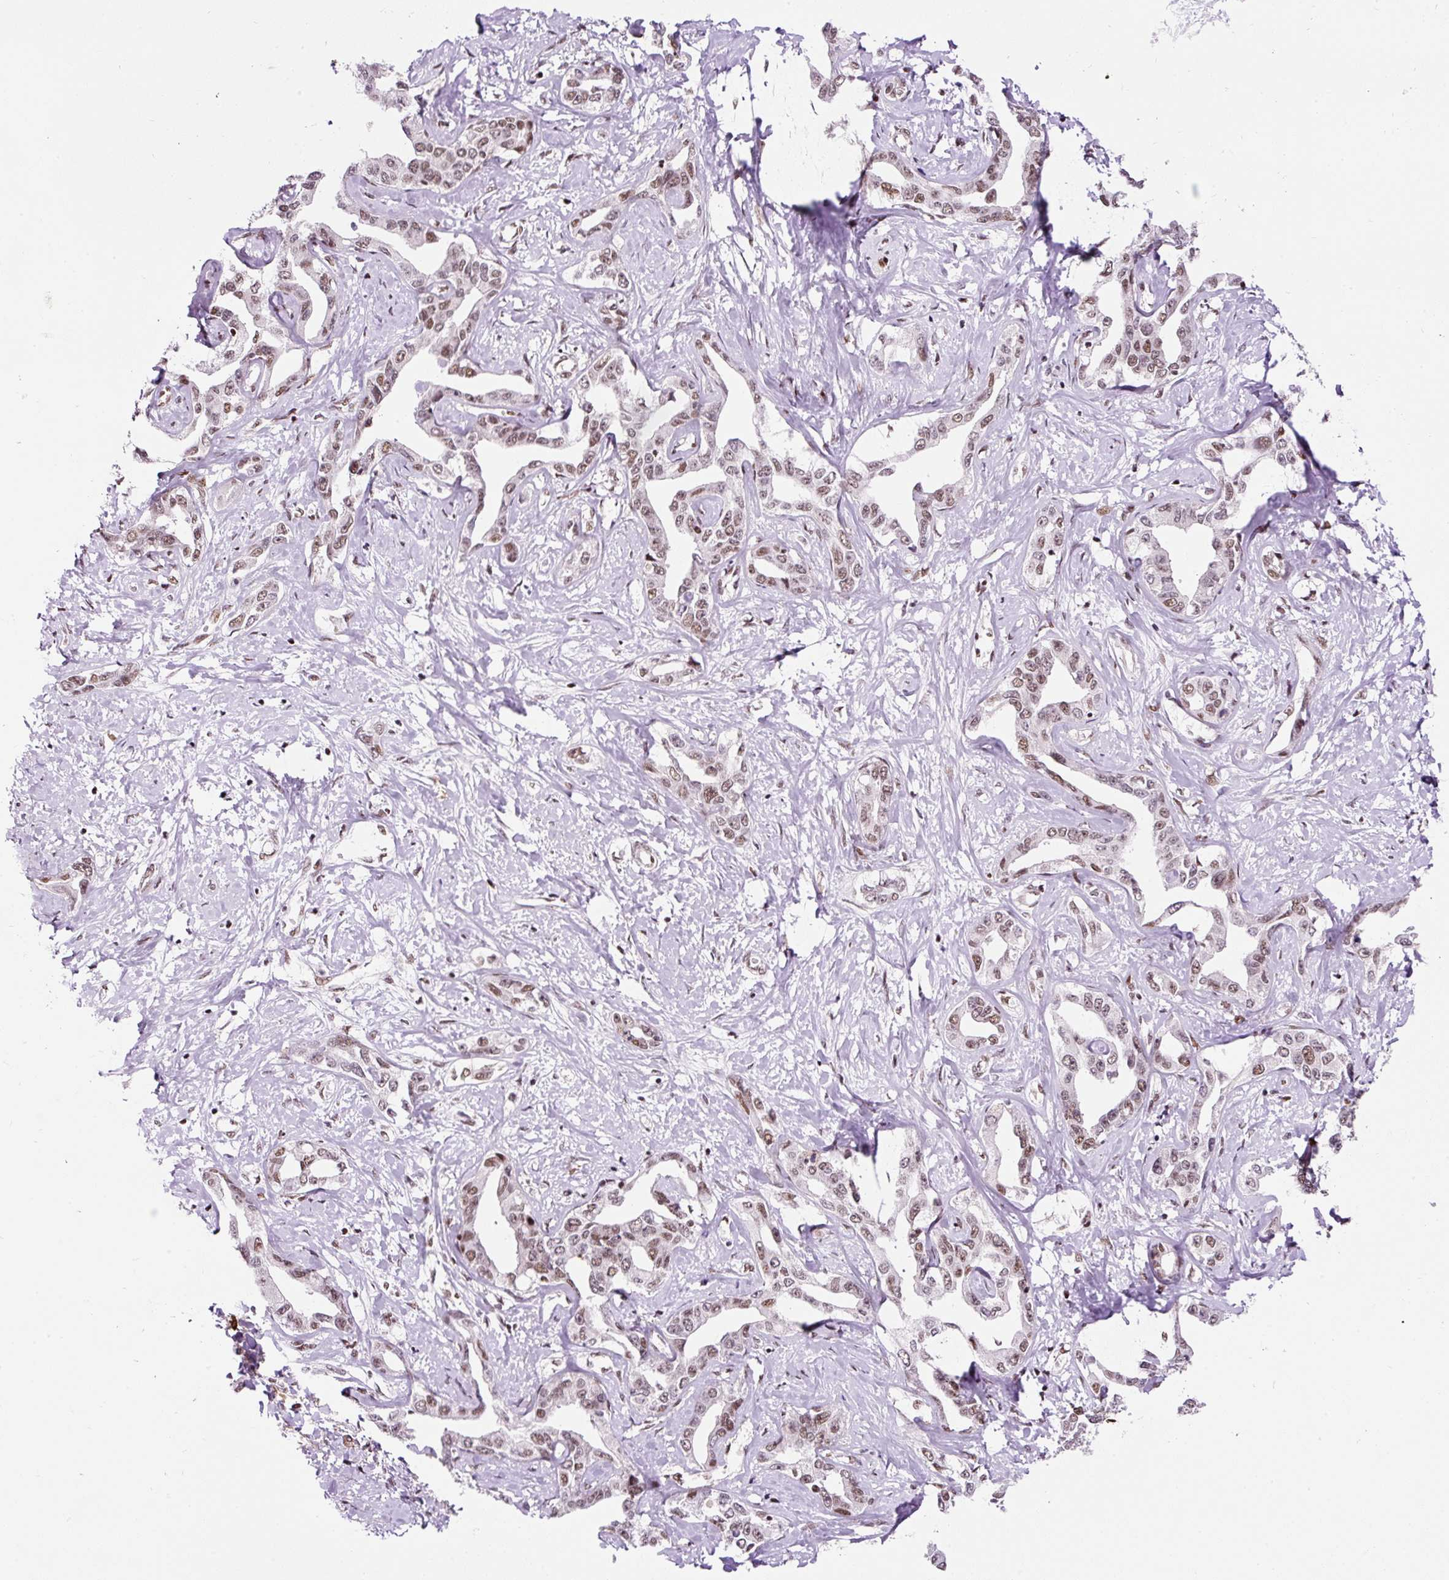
{"staining": {"intensity": "weak", "quantity": ">75%", "location": "nuclear"}, "tissue": "liver cancer", "cell_type": "Tumor cells", "image_type": "cancer", "snomed": [{"axis": "morphology", "description": "Cholangiocarcinoma"}, {"axis": "topography", "description": "Liver"}], "caption": "Liver cancer (cholangiocarcinoma) stained with DAB (3,3'-diaminobenzidine) IHC displays low levels of weak nuclear staining in about >75% of tumor cells. The staining is performed using DAB (3,3'-diaminobenzidine) brown chromogen to label protein expression. The nuclei are counter-stained blue using hematoxylin.", "gene": "HNRNPC", "patient": {"sex": "male", "age": 59}}